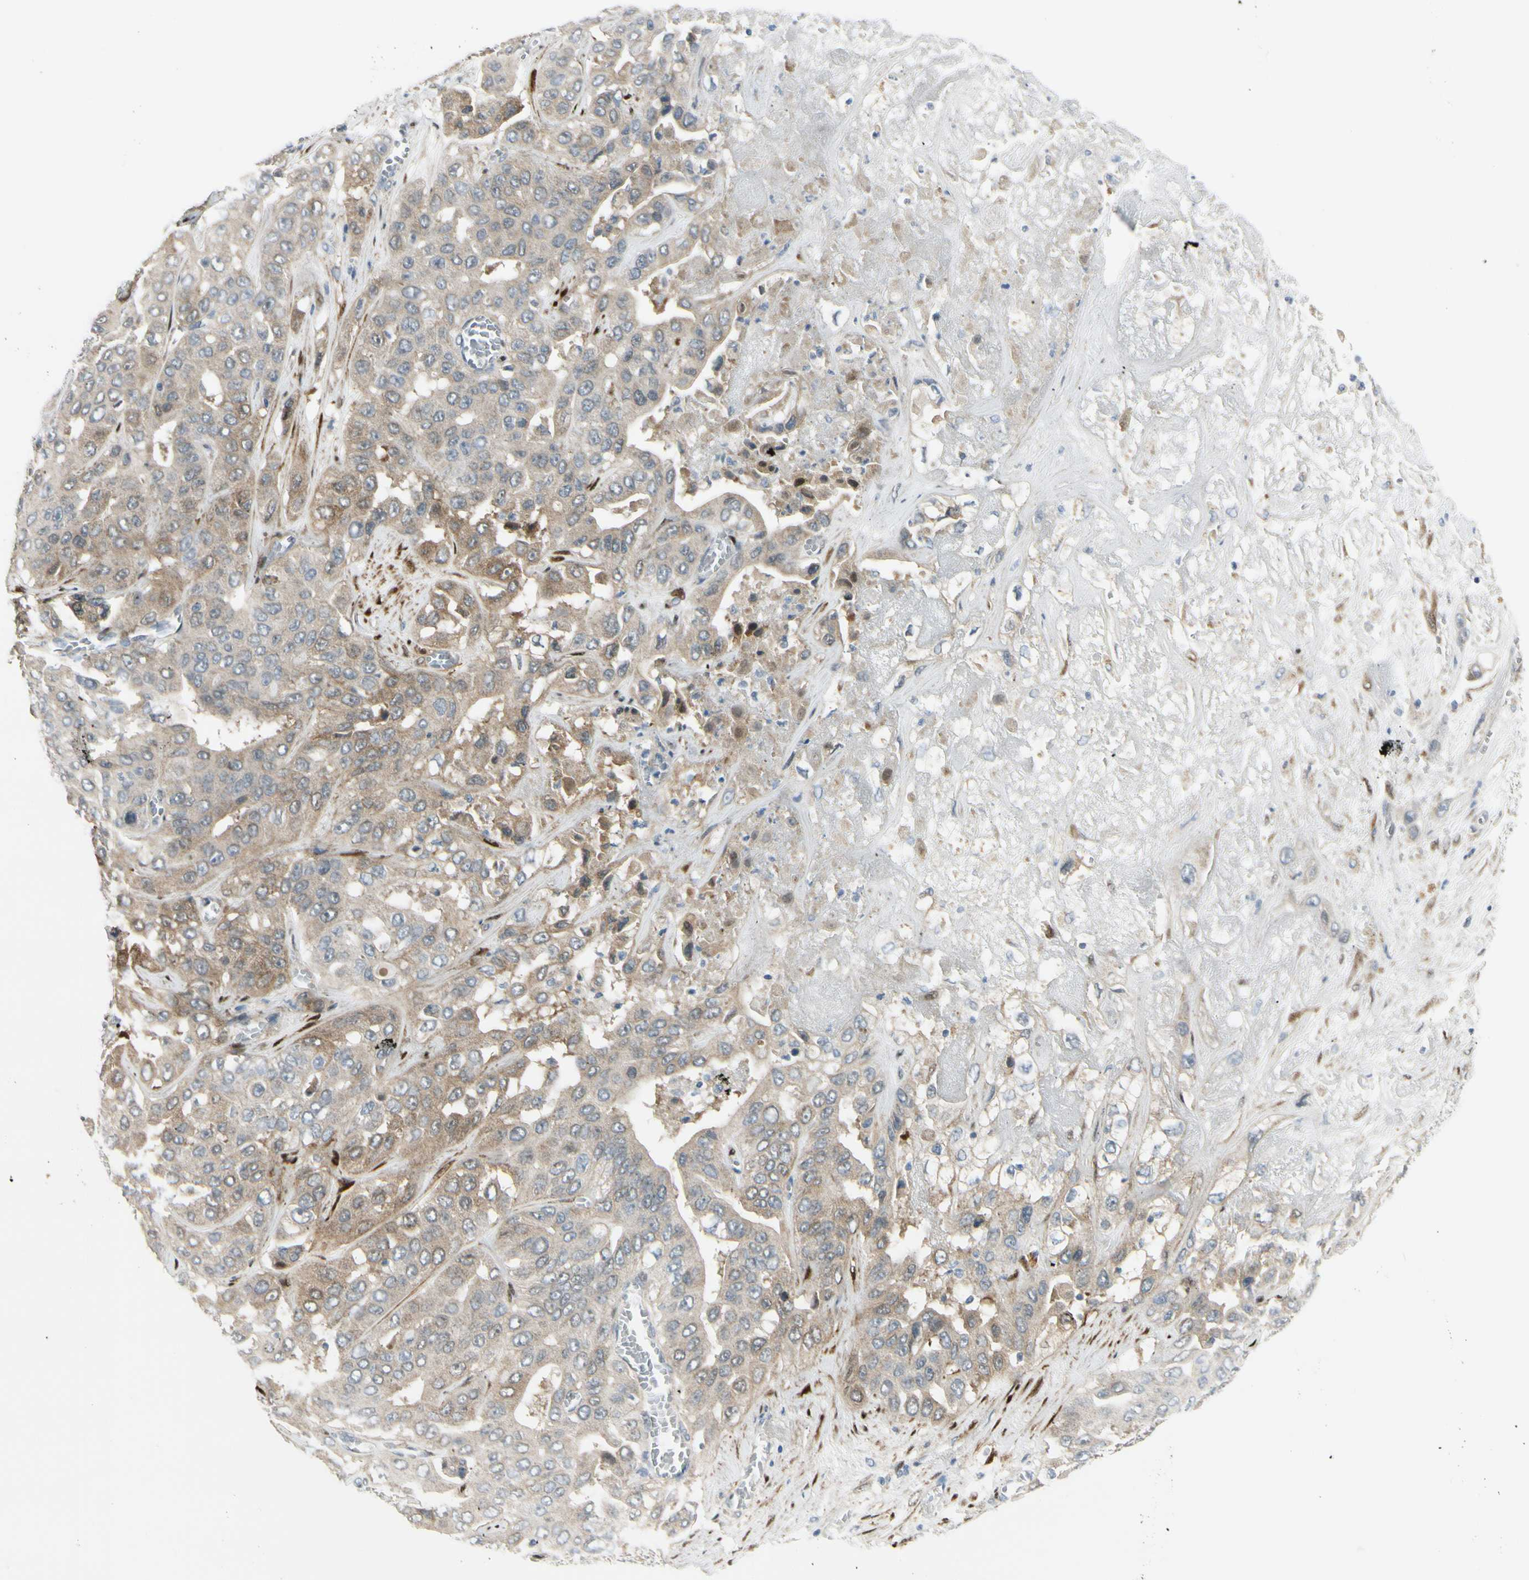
{"staining": {"intensity": "weak", "quantity": "25%-75%", "location": "none"}, "tissue": "liver cancer", "cell_type": "Tumor cells", "image_type": "cancer", "snomed": [{"axis": "morphology", "description": "Cholangiocarcinoma"}, {"axis": "topography", "description": "Liver"}], "caption": "Immunohistochemistry image of liver cancer stained for a protein (brown), which demonstrates low levels of weak None staining in approximately 25%-75% of tumor cells.", "gene": "FHL2", "patient": {"sex": "female", "age": 52}}